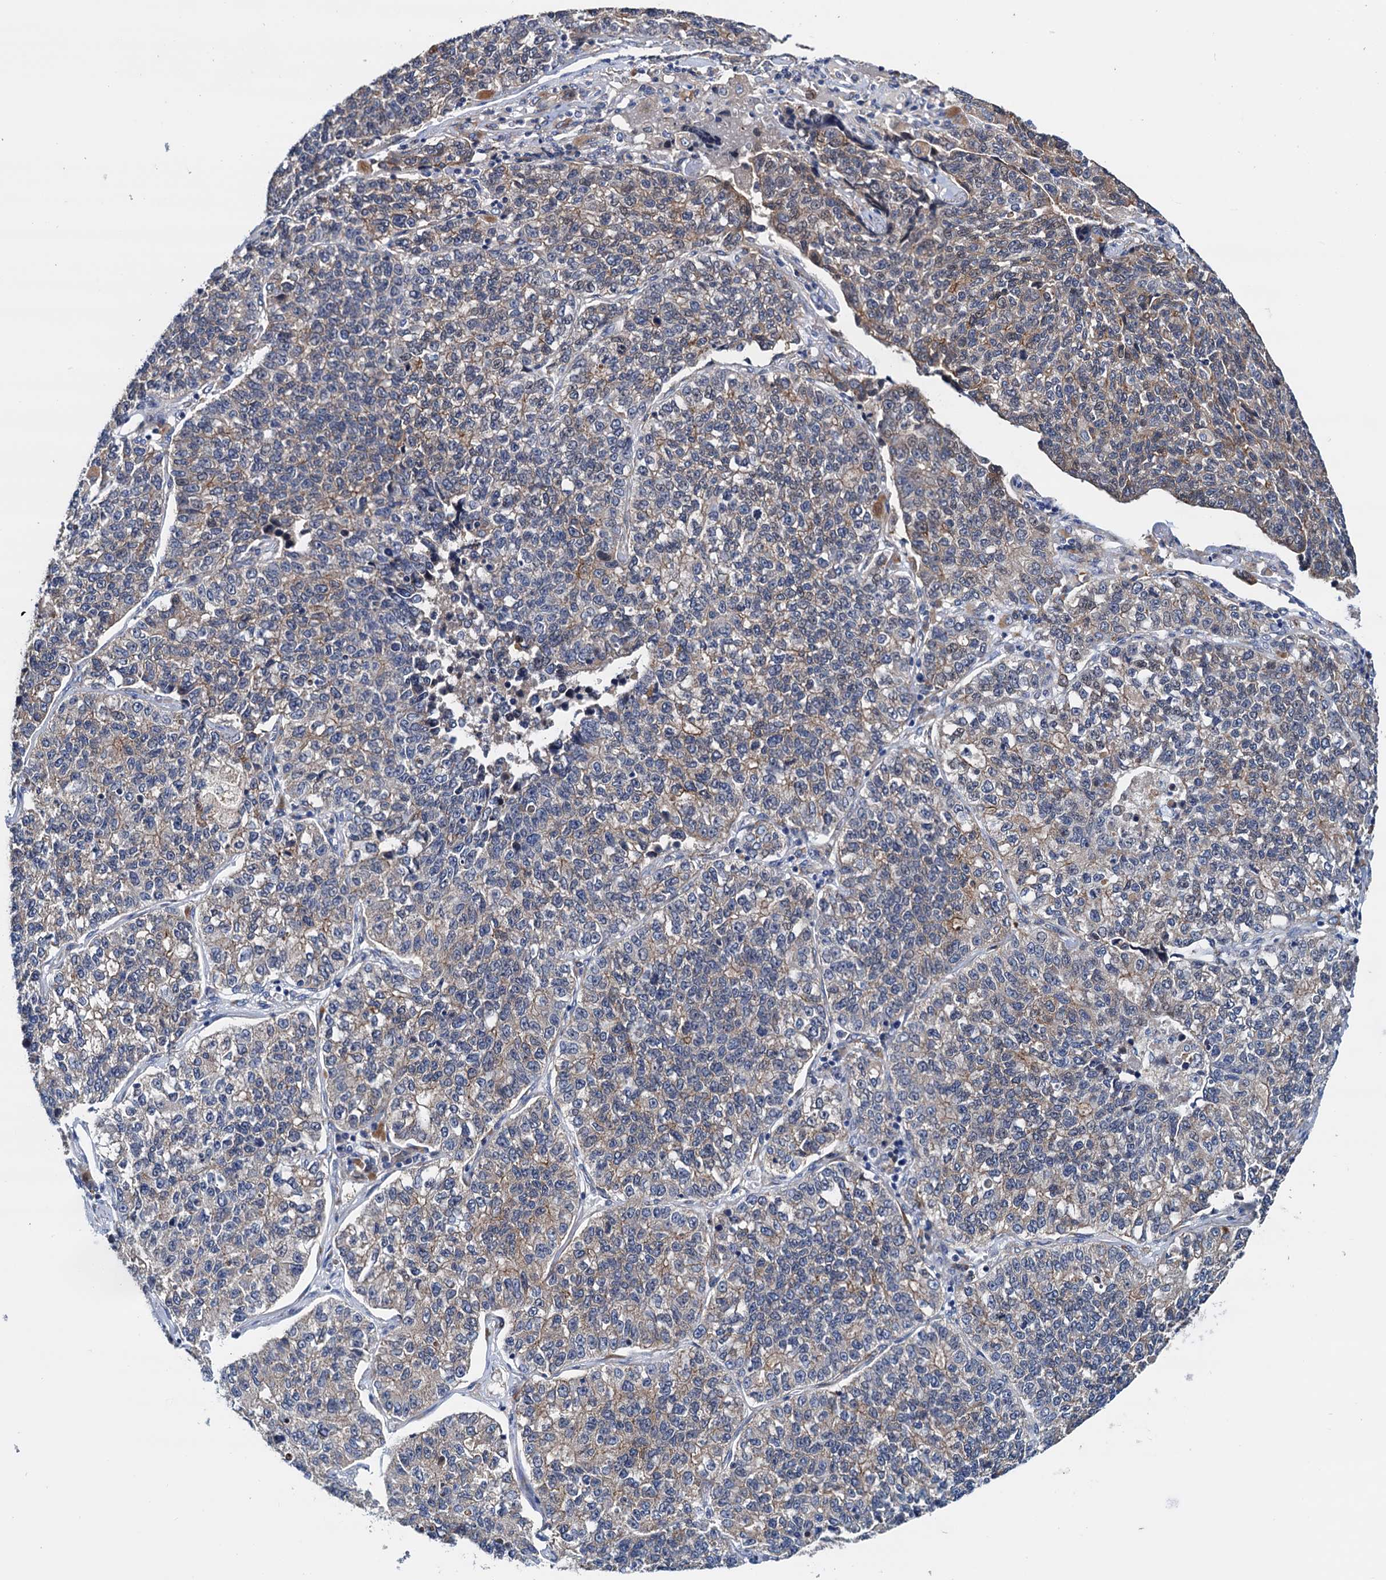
{"staining": {"intensity": "weak", "quantity": "25%-75%", "location": "cytoplasmic/membranous"}, "tissue": "lung cancer", "cell_type": "Tumor cells", "image_type": "cancer", "snomed": [{"axis": "morphology", "description": "Adenocarcinoma, NOS"}, {"axis": "topography", "description": "Lung"}], "caption": "An IHC histopathology image of tumor tissue is shown. Protein staining in brown highlights weak cytoplasmic/membranous positivity in lung cancer (adenocarcinoma) within tumor cells. Immunohistochemistry stains the protein in brown and the nuclei are stained blue.", "gene": "RASSF9", "patient": {"sex": "male", "age": 49}}